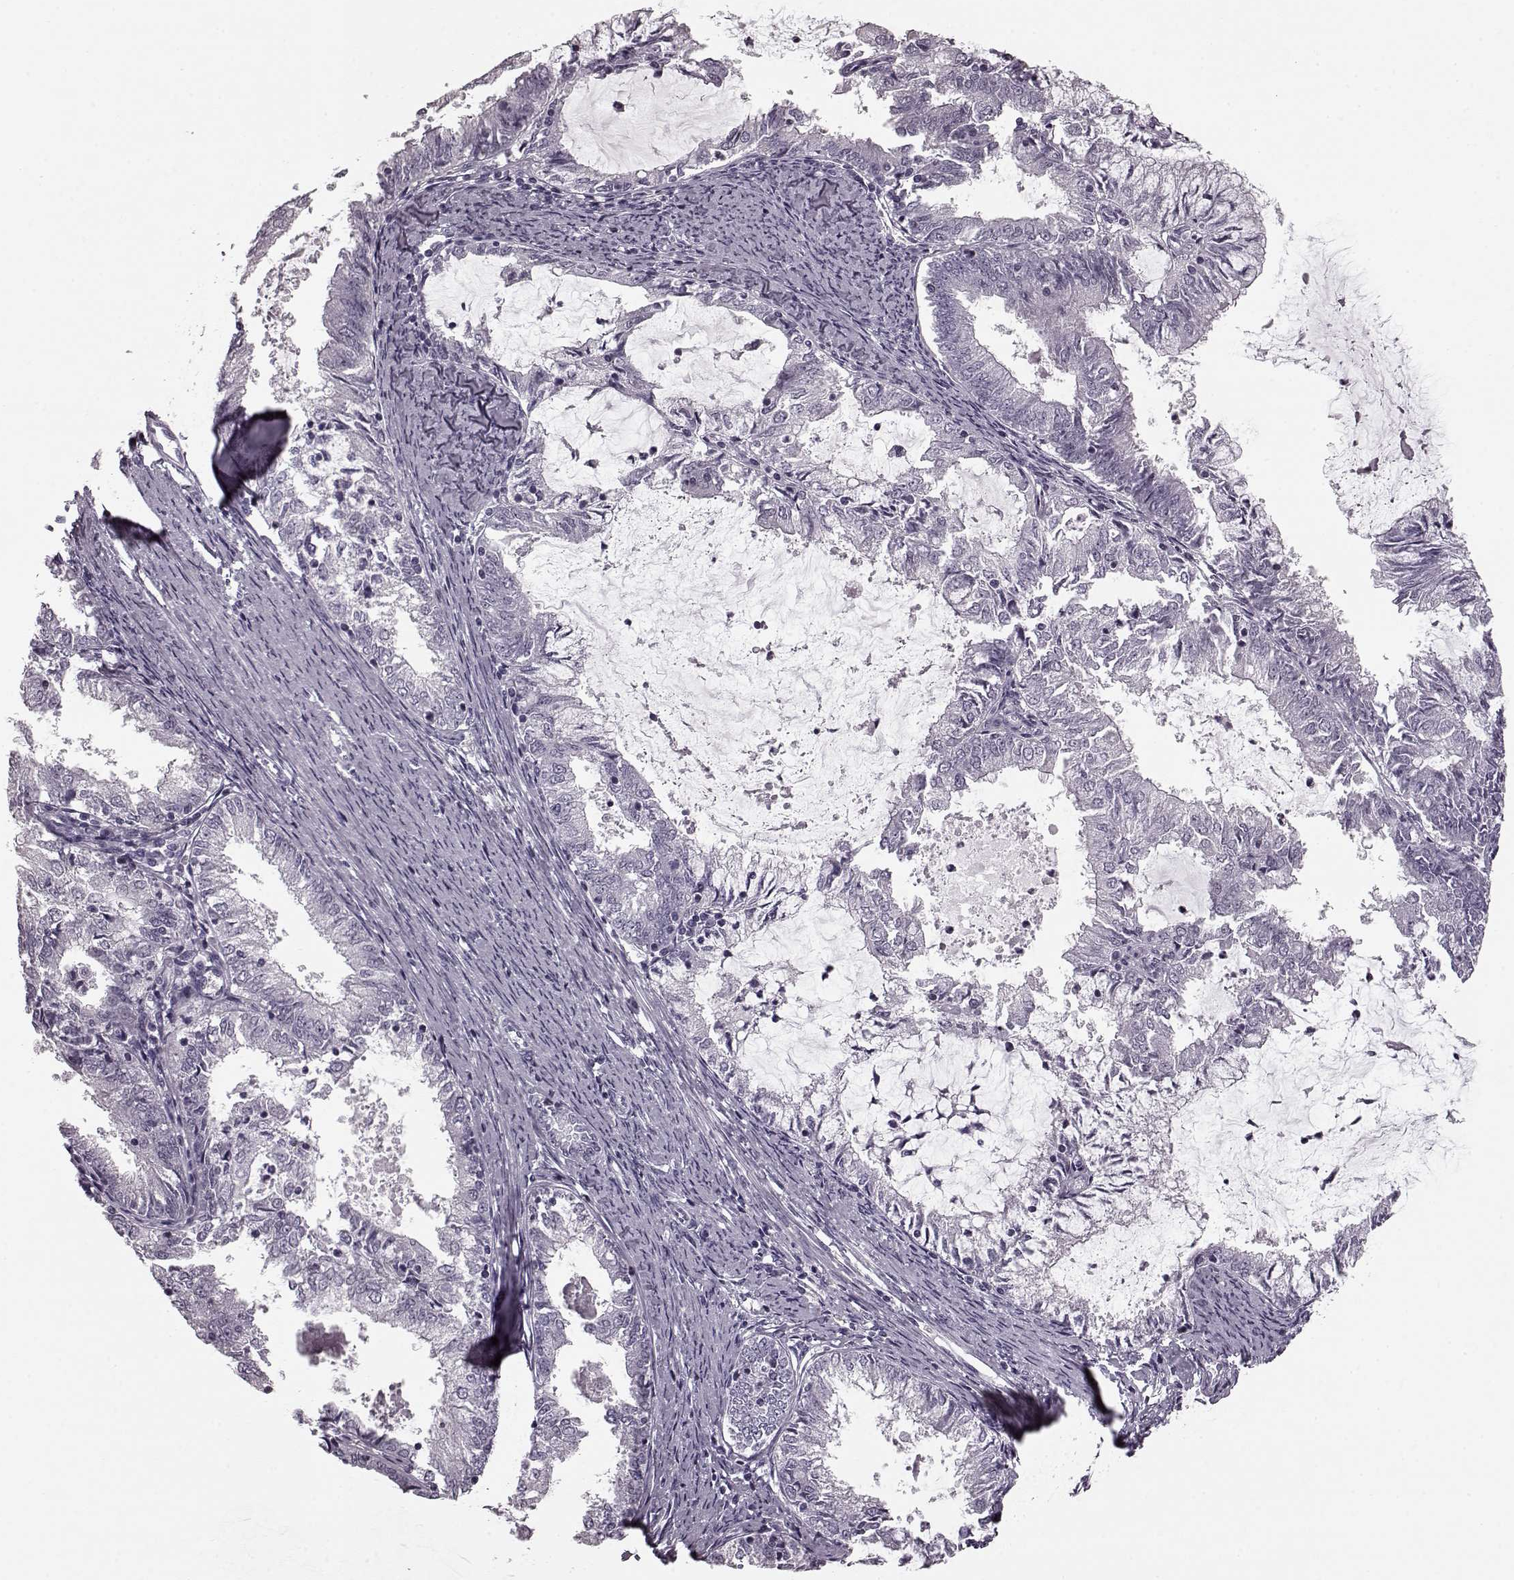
{"staining": {"intensity": "negative", "quantity": "none", "location": "none"}, "tissue": "endometrial cancer", "cell_type": "Tumor cells", "image_type": "cancer", "snomed": [{"axis": "morphology", "description": "Adenocarcinoma, NOS"}, {"axis": "topography", "description": "Endometrium"}], "caption": "This is a histopathology image of IHC staining of endometrial adenocarcinoma, which shows no staining in tumor cells. The staining was performed using DAB (3,3'-diaminobenzidine) to visualize the protein expression in brown, while the nuclei were stained in blue with hematoxylin (Magnification: 20x).", "gene": "CST7", "patient": {"sex": "female", "age": 57}}